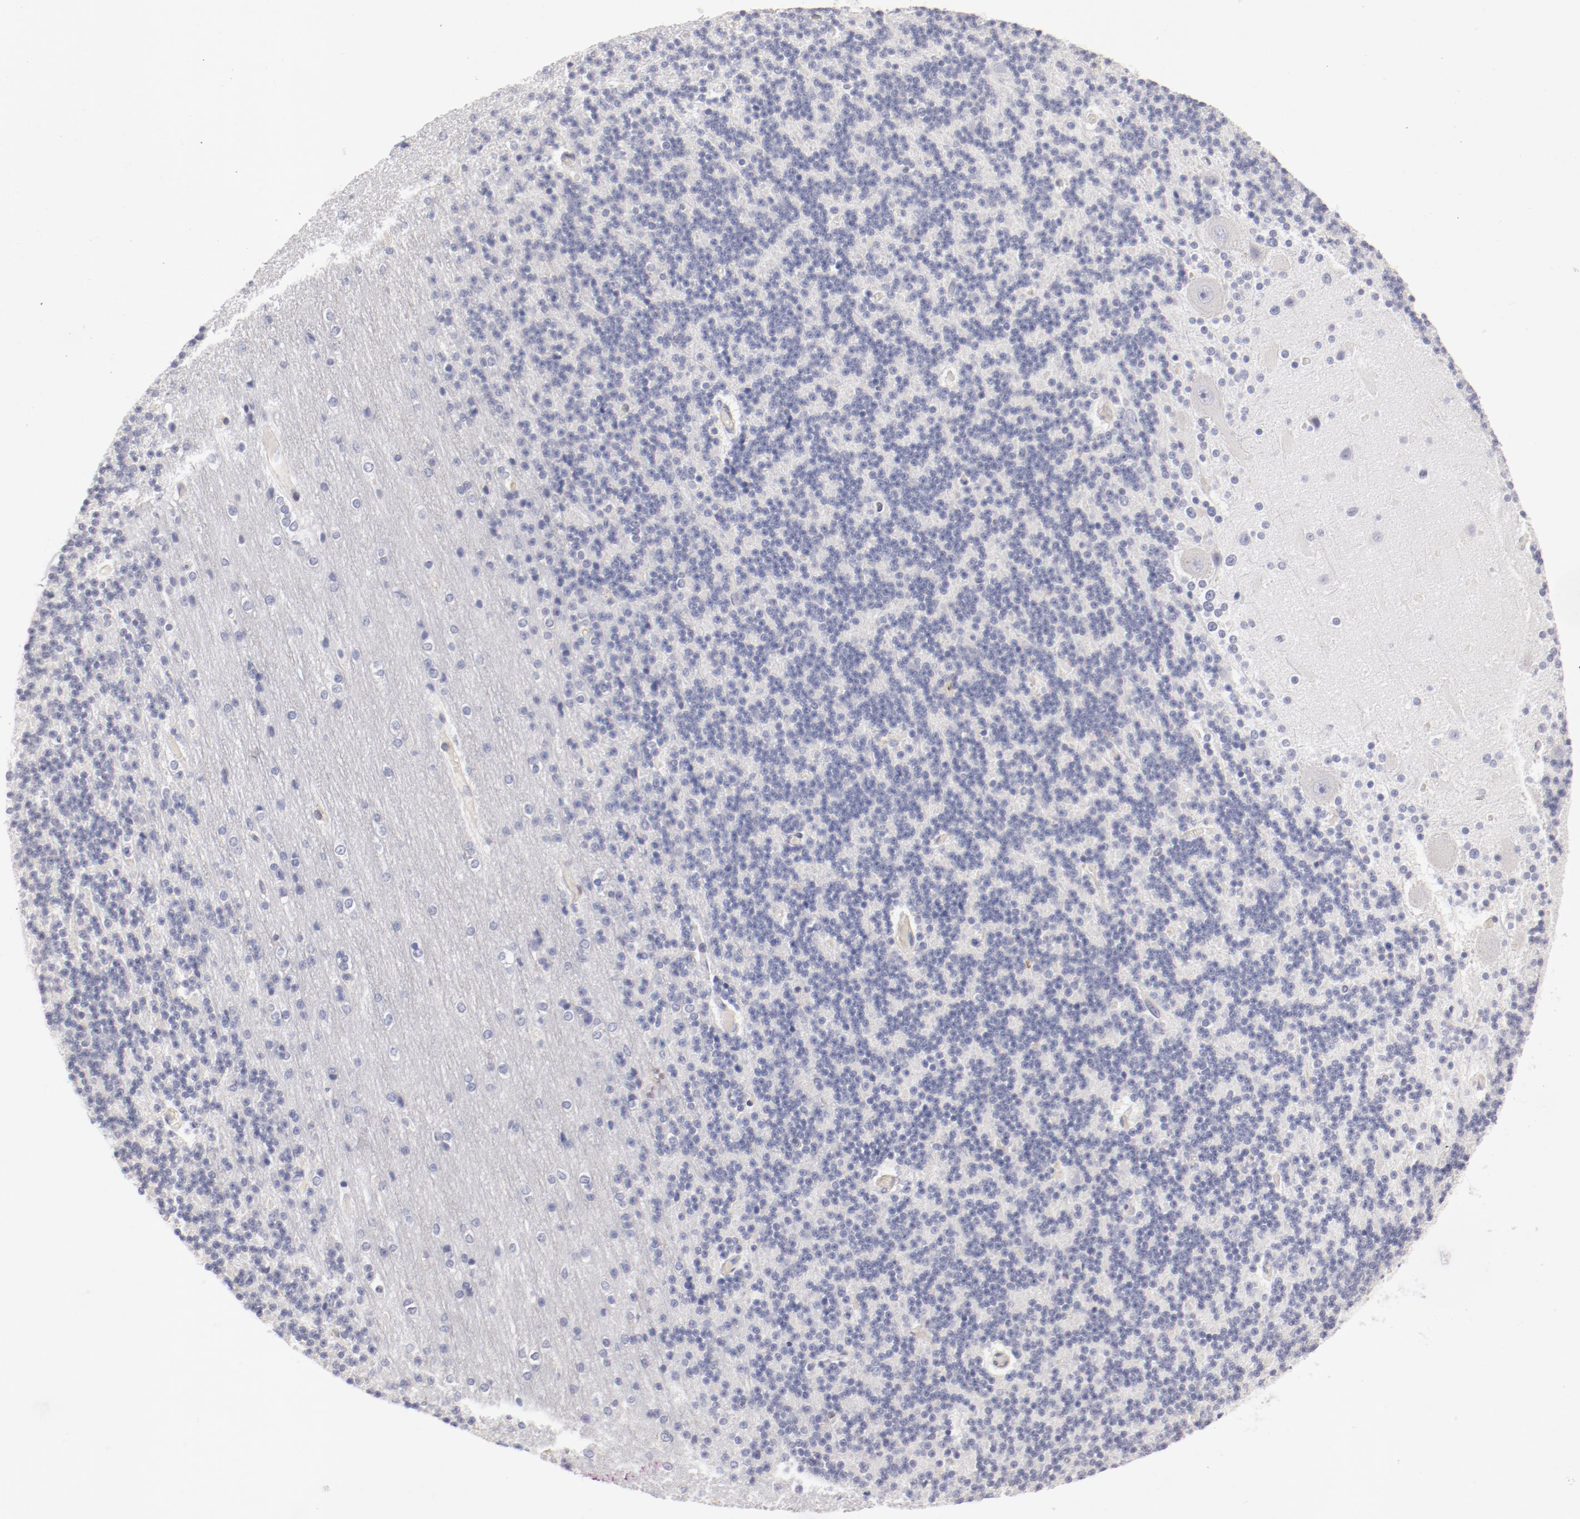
{"staining": {"intensity": "negative", "quantity": "none", "location": "none"}, "tissue": "cerebellum", "cell_type": "Cells in granular layer", "image_type": "normal", "snomed": [{"axis": "morphology", "description": "Normal tissue, NOS"}, {"axis": "topography", "description": "Cerebellum"}], "caption": "Human cerebellum stained for a protein using immunohistochemistry demonstrates no staining in cells in granular layer.", "gene": "LAX1", "patient": {"sex": "female", "age": 54}}